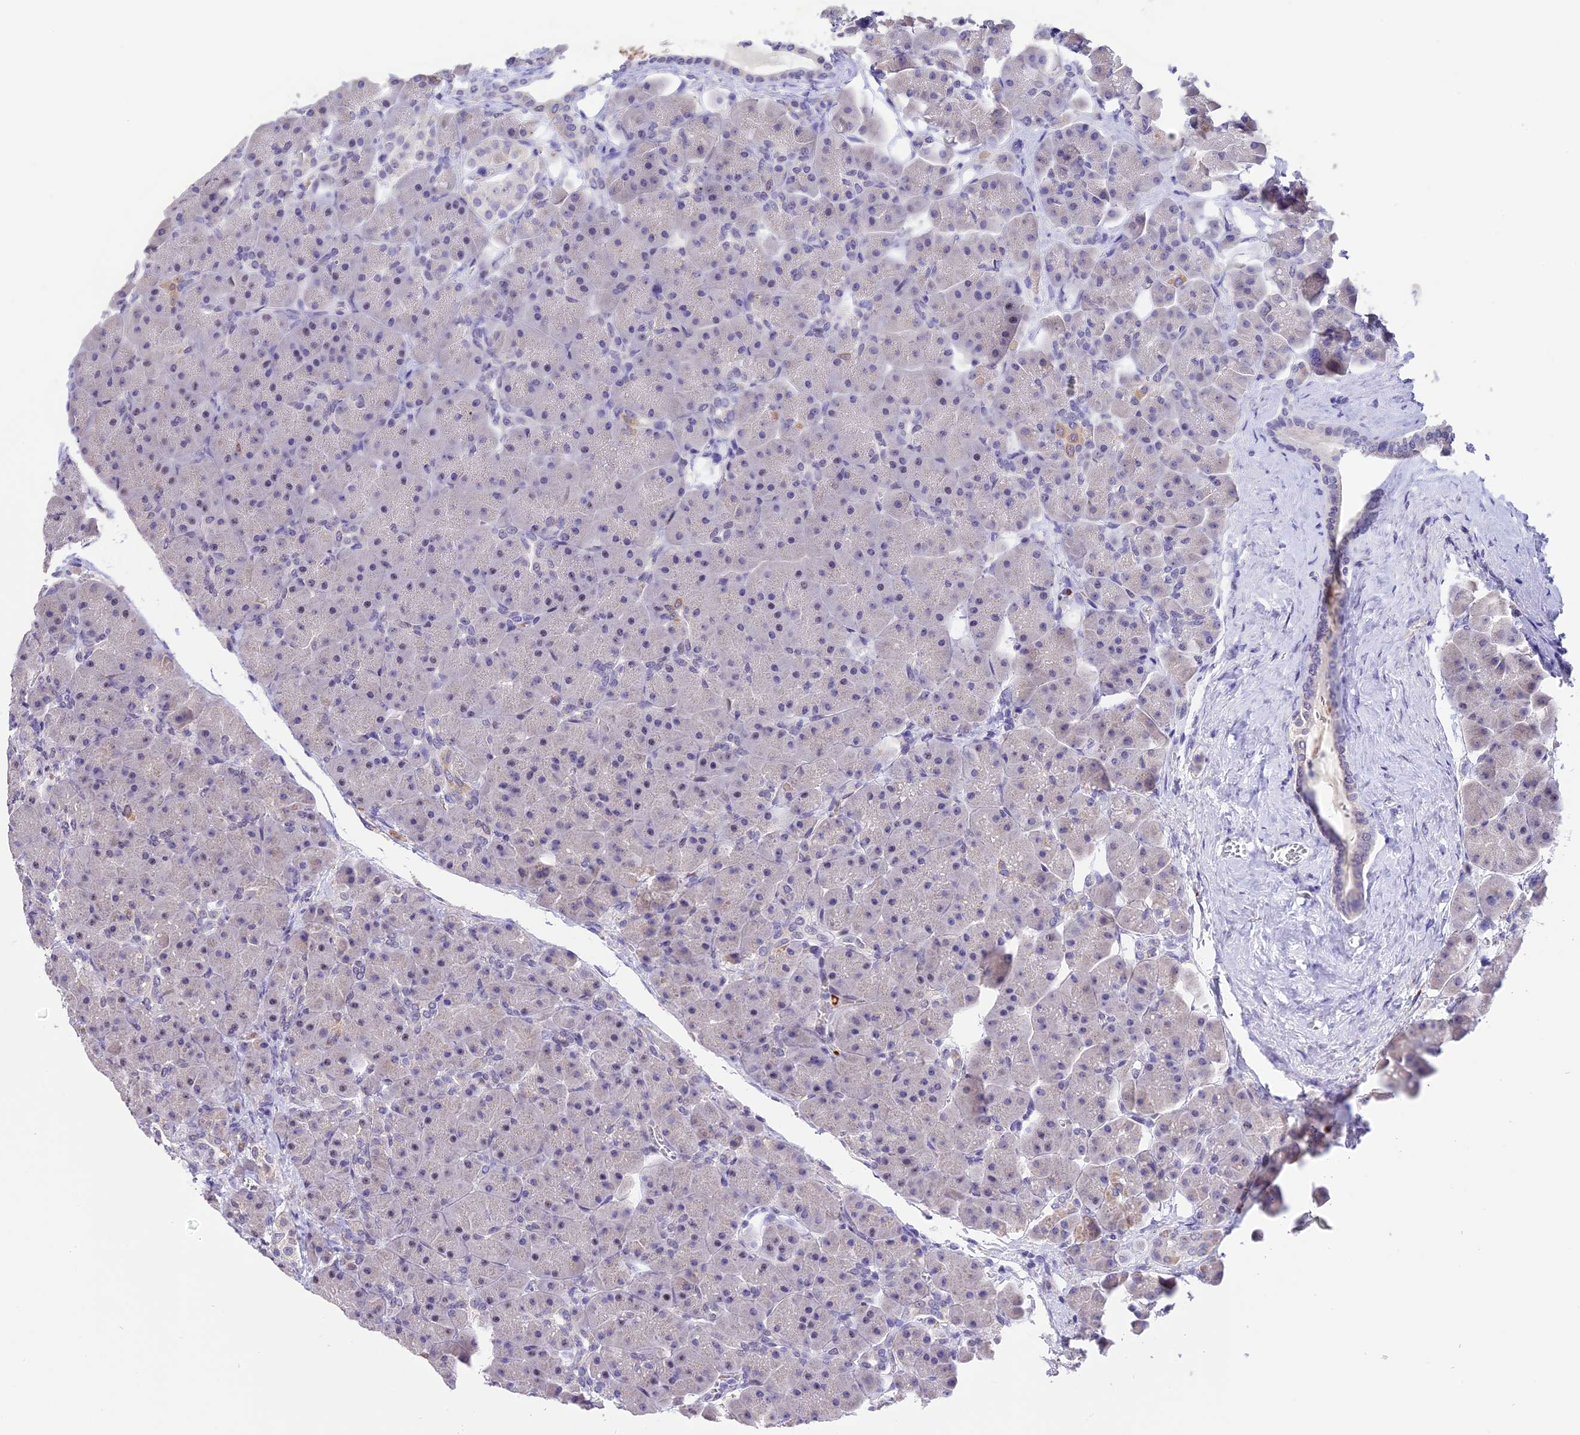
{"staining": {"intensity": "negative", "quantity": "none", "location": "none"}, "tissue": "pancreas", "cell_type": "Exocrine glandular cells", "image_type": "normal", "snomed": [{"axis": "morphology", "description": "Normal tissue, NOS"}, {"axis": "topography", "description": "Pancreas"}], "caption": "Exocrine glandular cells are negative for protein expression in benign human pancreas. Brightfield microscopy of IHC stained with DAB (3,3'-diaminobenzidine) (brown) and hematoxylin (blue), captured at high magnification.", "gene": "AHSP", "patient": {"sex": "male", "age": 66}}